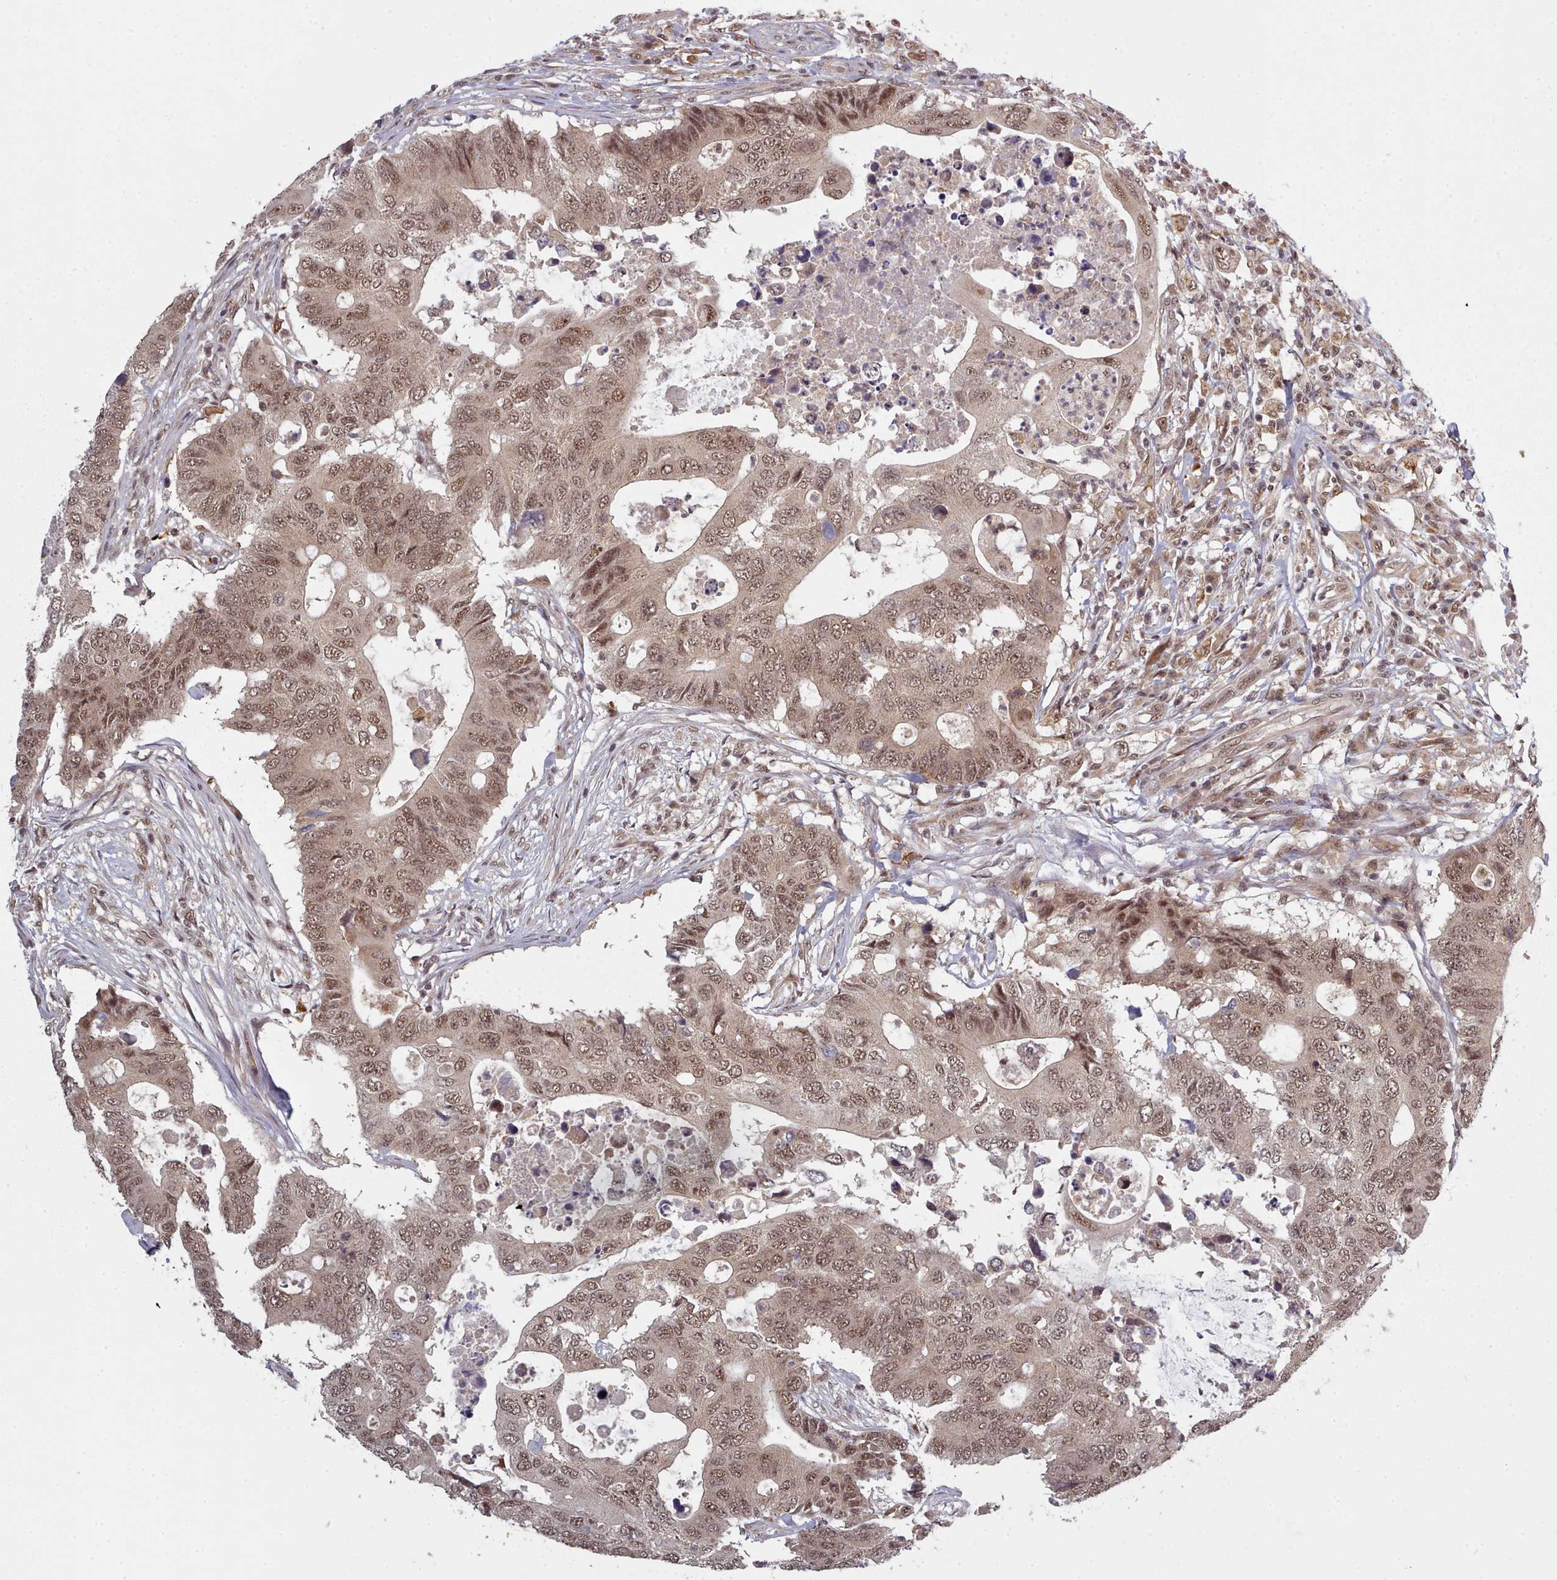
{"staining": {"intensity": "moderate", "quantity": ">75%", "location": "nuclear"}, "tissue": "colorectal cancer", "cell_type": "Tumor cells", "image_type": "cancer", "snomed": [{"axis": "morphology", "description": "Adenocarcinoma, NOS"}, {"axis": "topography", "description": "Colon"}], "caption": "Protein staining shows moderate nuclear staining in approximately >75% of tumor cells in colorectal cancer (adenocarcinoma).", "gene": "DHX8", "patient": {"sex": "male", "age": 71}}